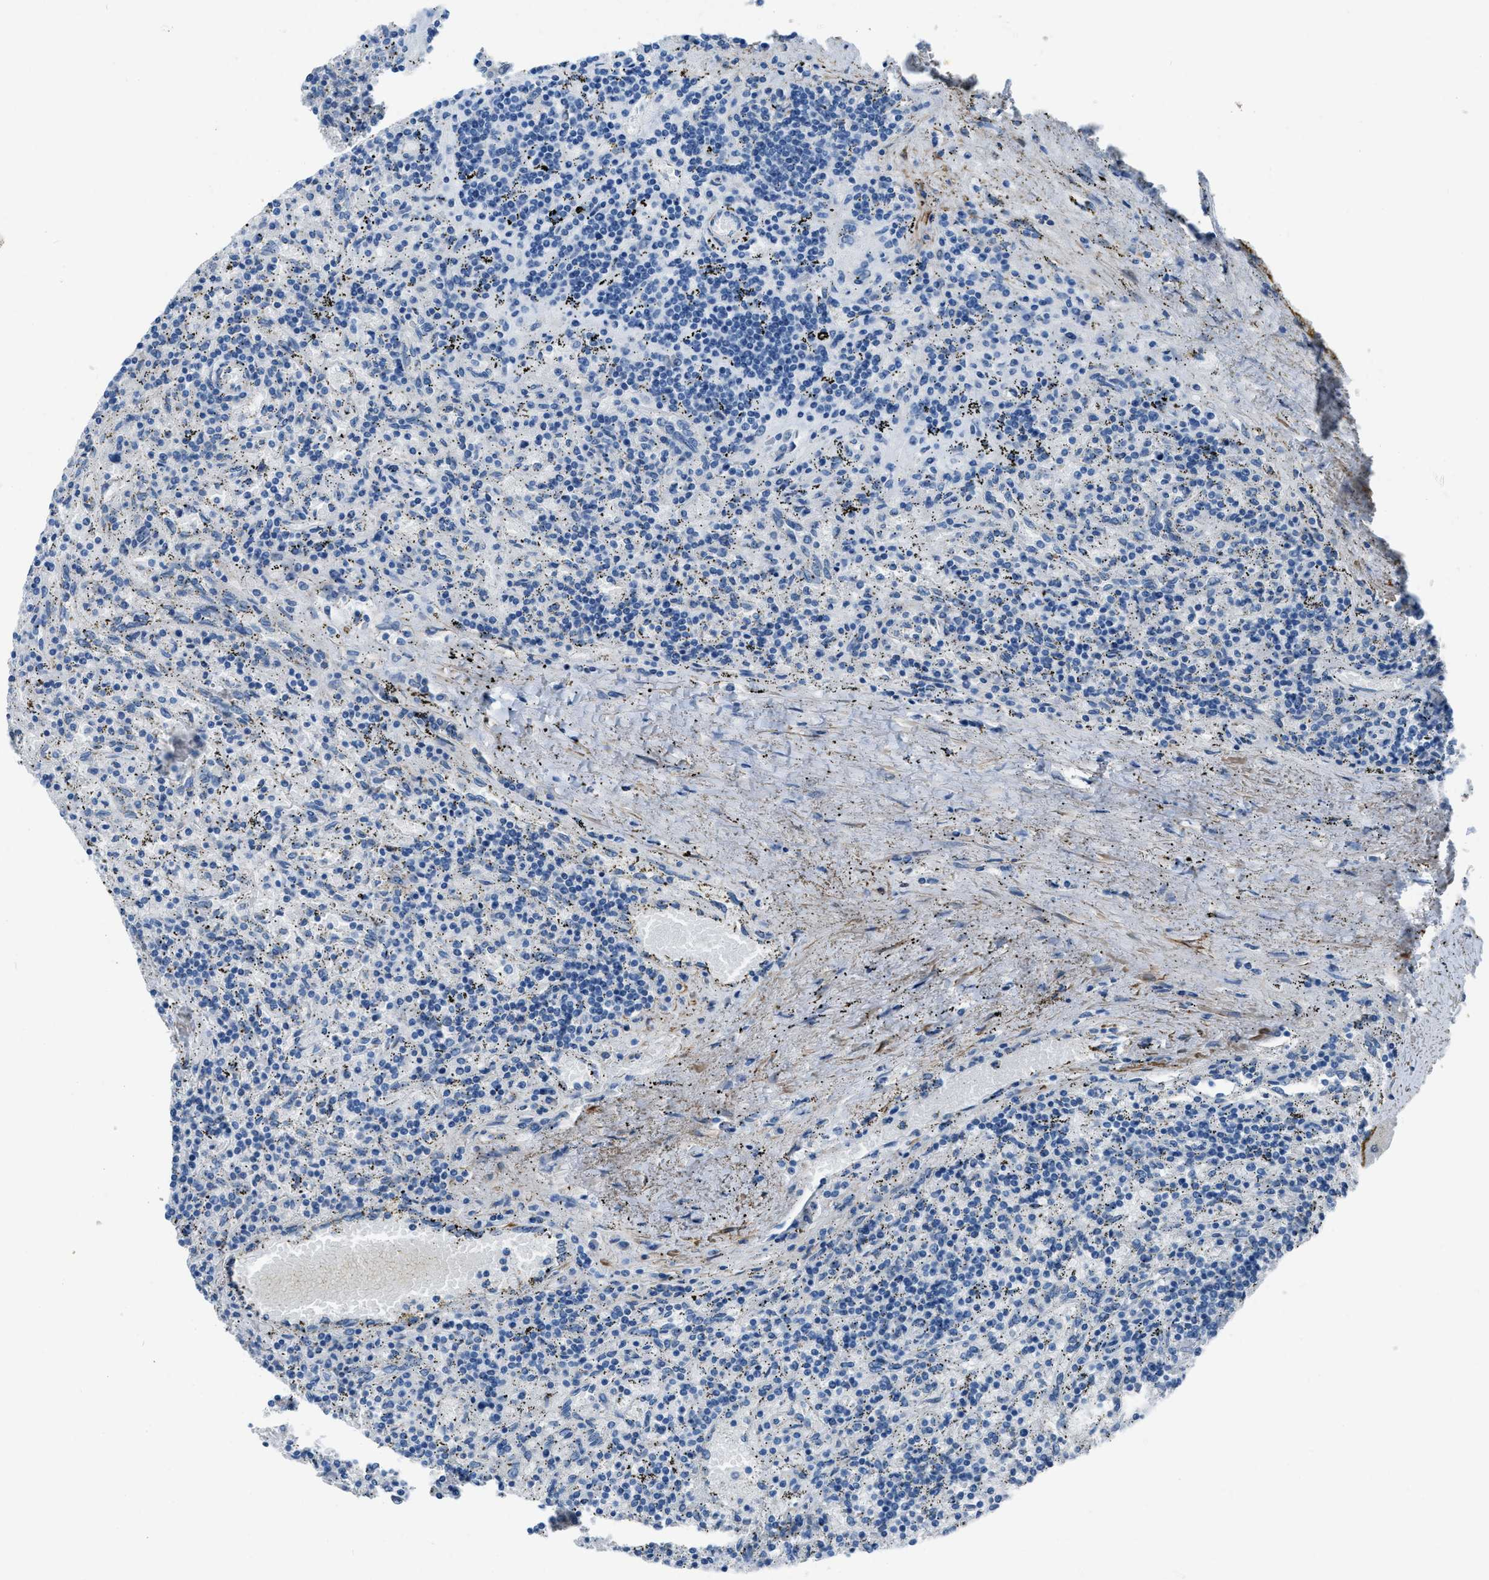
{"staining": {"intensity": "negative", "quantity": "none", "location": "none"}, "tissue": "lymphoma", "cell_type": "Tumor cells", "image_type": "cancer", "snomed": [{"axis": "morphology", "description": "Malignant lymphoma, non-Hodgkin's type, Low grade"}, {"axis": "topography", "description": "Spleen"}], "caption": "Immunohistochemistry image of human lymphoma stained for a protein (brown), which reveals no expression in tumor cells.", "gene": "SPATC1L", "patient": {"sex": "male", "age": 76}}